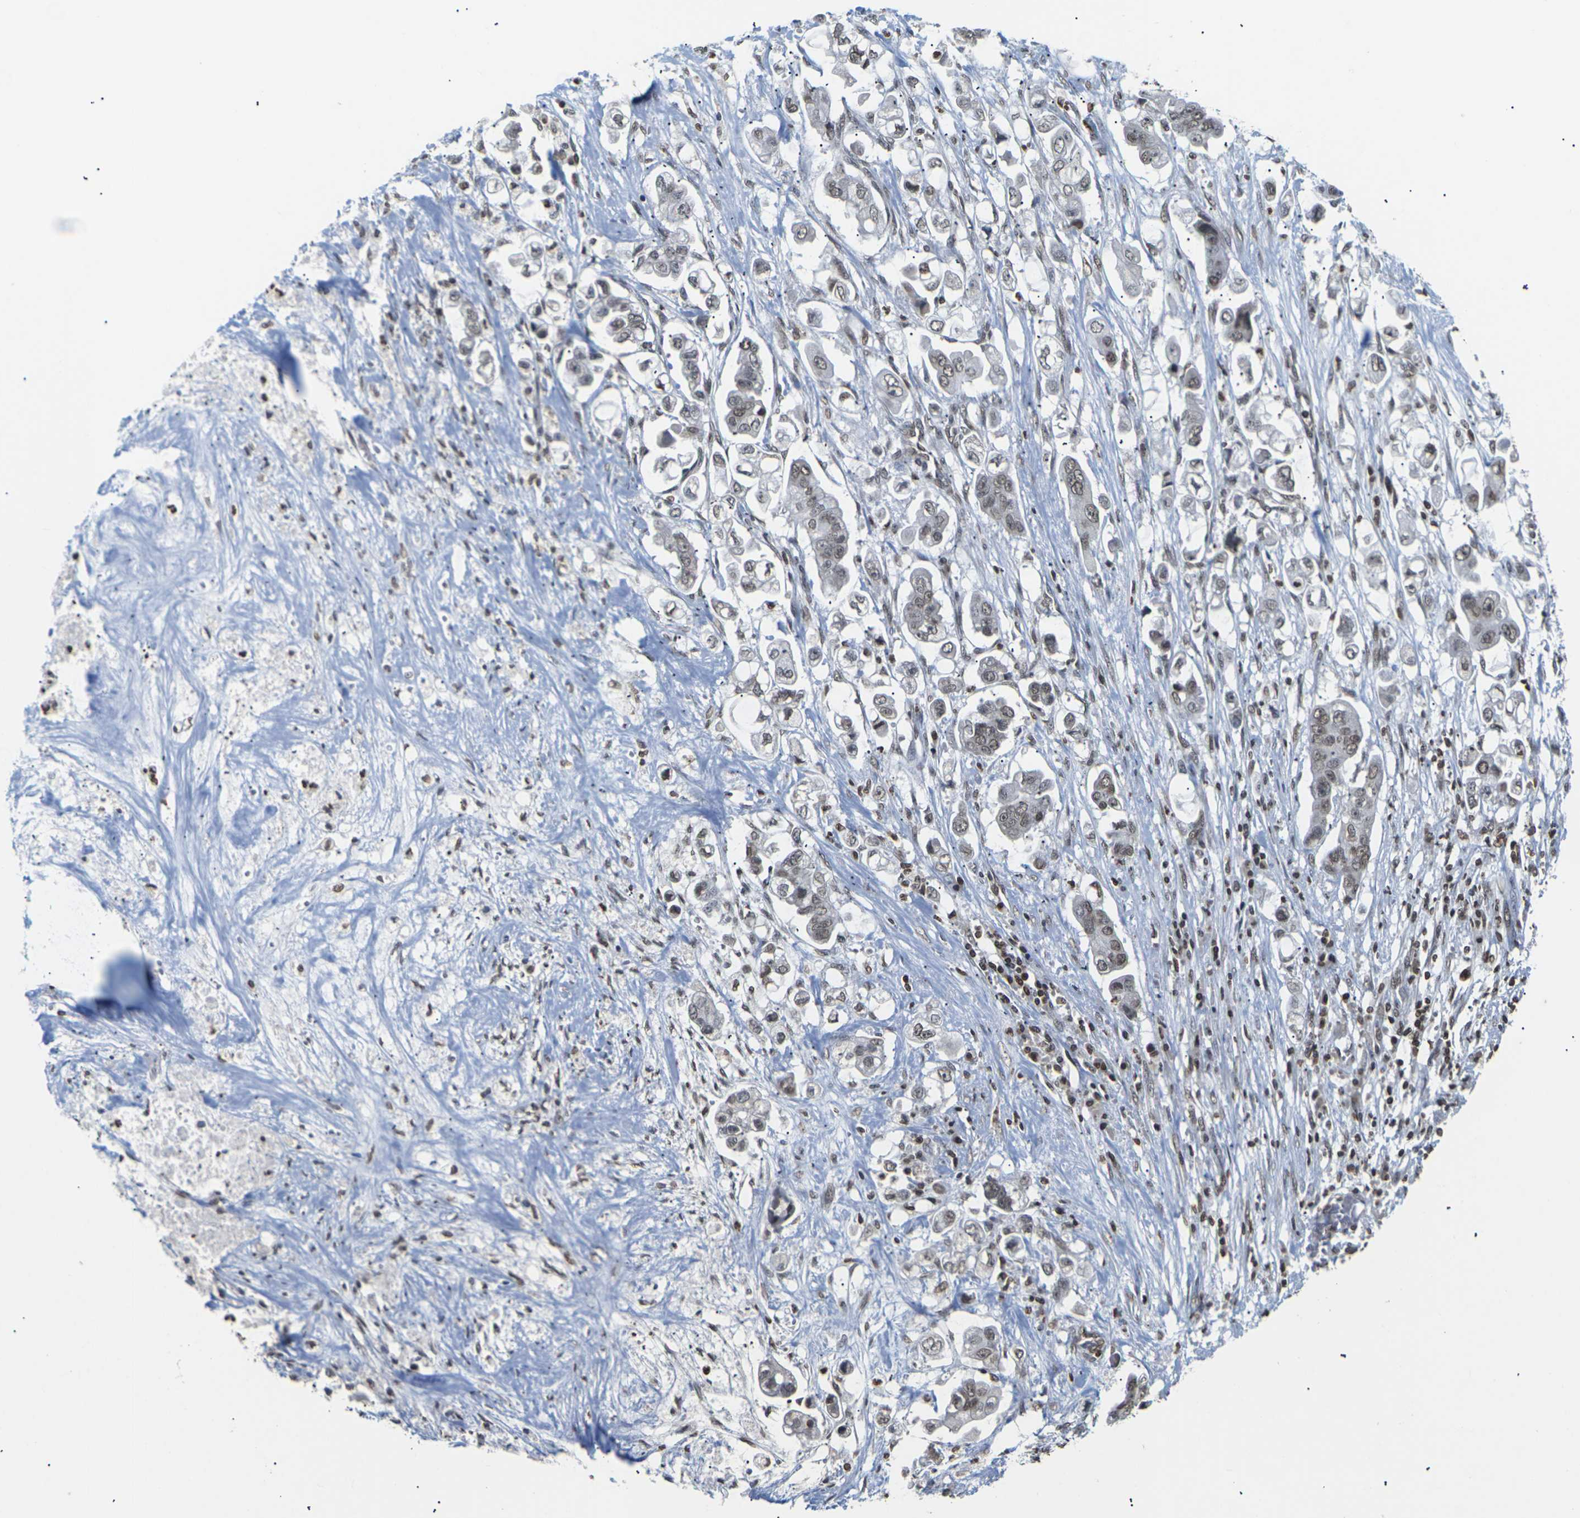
{"staining": {"intensity": "moderate", "quantity": ">75%", "location": "nuclear"}, "tissue": "stomach cancer", "cell_type": "Tumor cells", "image_type": "cancer", "snomed": [{"axis": "morphology", "description": "Adenocarcinoma, NOS"}, {"axis": "topography", "description": "Stomach"}], "caption": "Immunohistochemical staining of human stomach cancer demonstrates moderate nuclear protein staining in about >75% of tumor cells. Using DAB (3,3'-diaminobenzidine) (brown) and hematoxylin (blue) stains, captured at high magnification using brightfield microscopy.", "gene": "ETV5", "patient": {"sex": "male", "age": 62}}